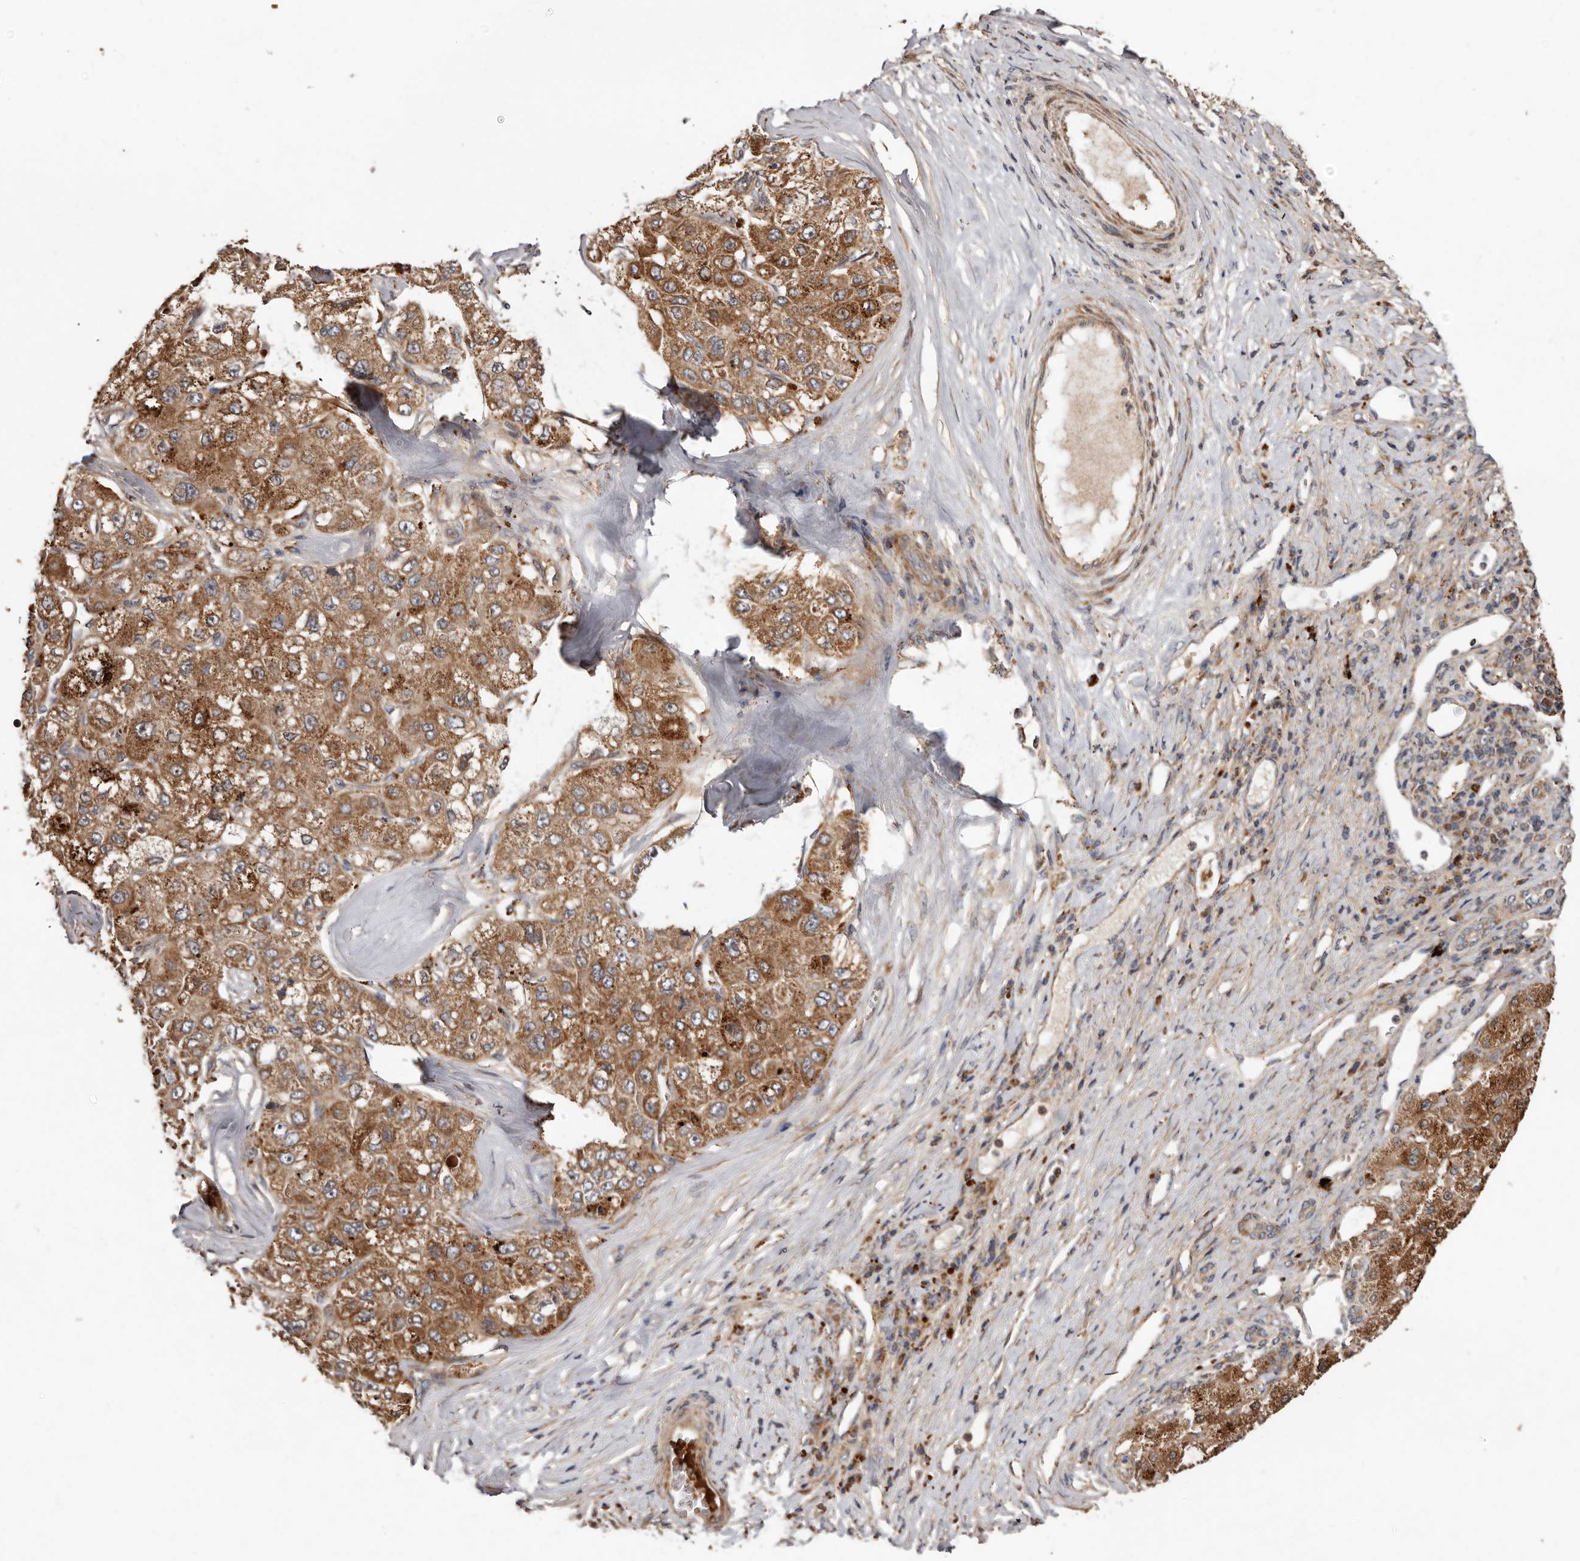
{"staining": {"intensity": "moderate", "quantity": ">75%", "location": "cytoplasmic/membranous"}, "tissue": "liver cancer", "cell_type": "Tumor cells", "image_type": "cancer", "snomed": [{"axis": "morphology", "description": "Carcinoma, Hepatocellular, NOS"}, {"axis": "topography", "description": "Liver"}], "caption": "Human liver hepatocellular carcinoma stained for a protein (brown) displays moderate cytoplasmic/membranous positive staining in about >75% of tumor cells.", "gene": "GOT1L1", "patient": {"sex": "male", "age": 80}}